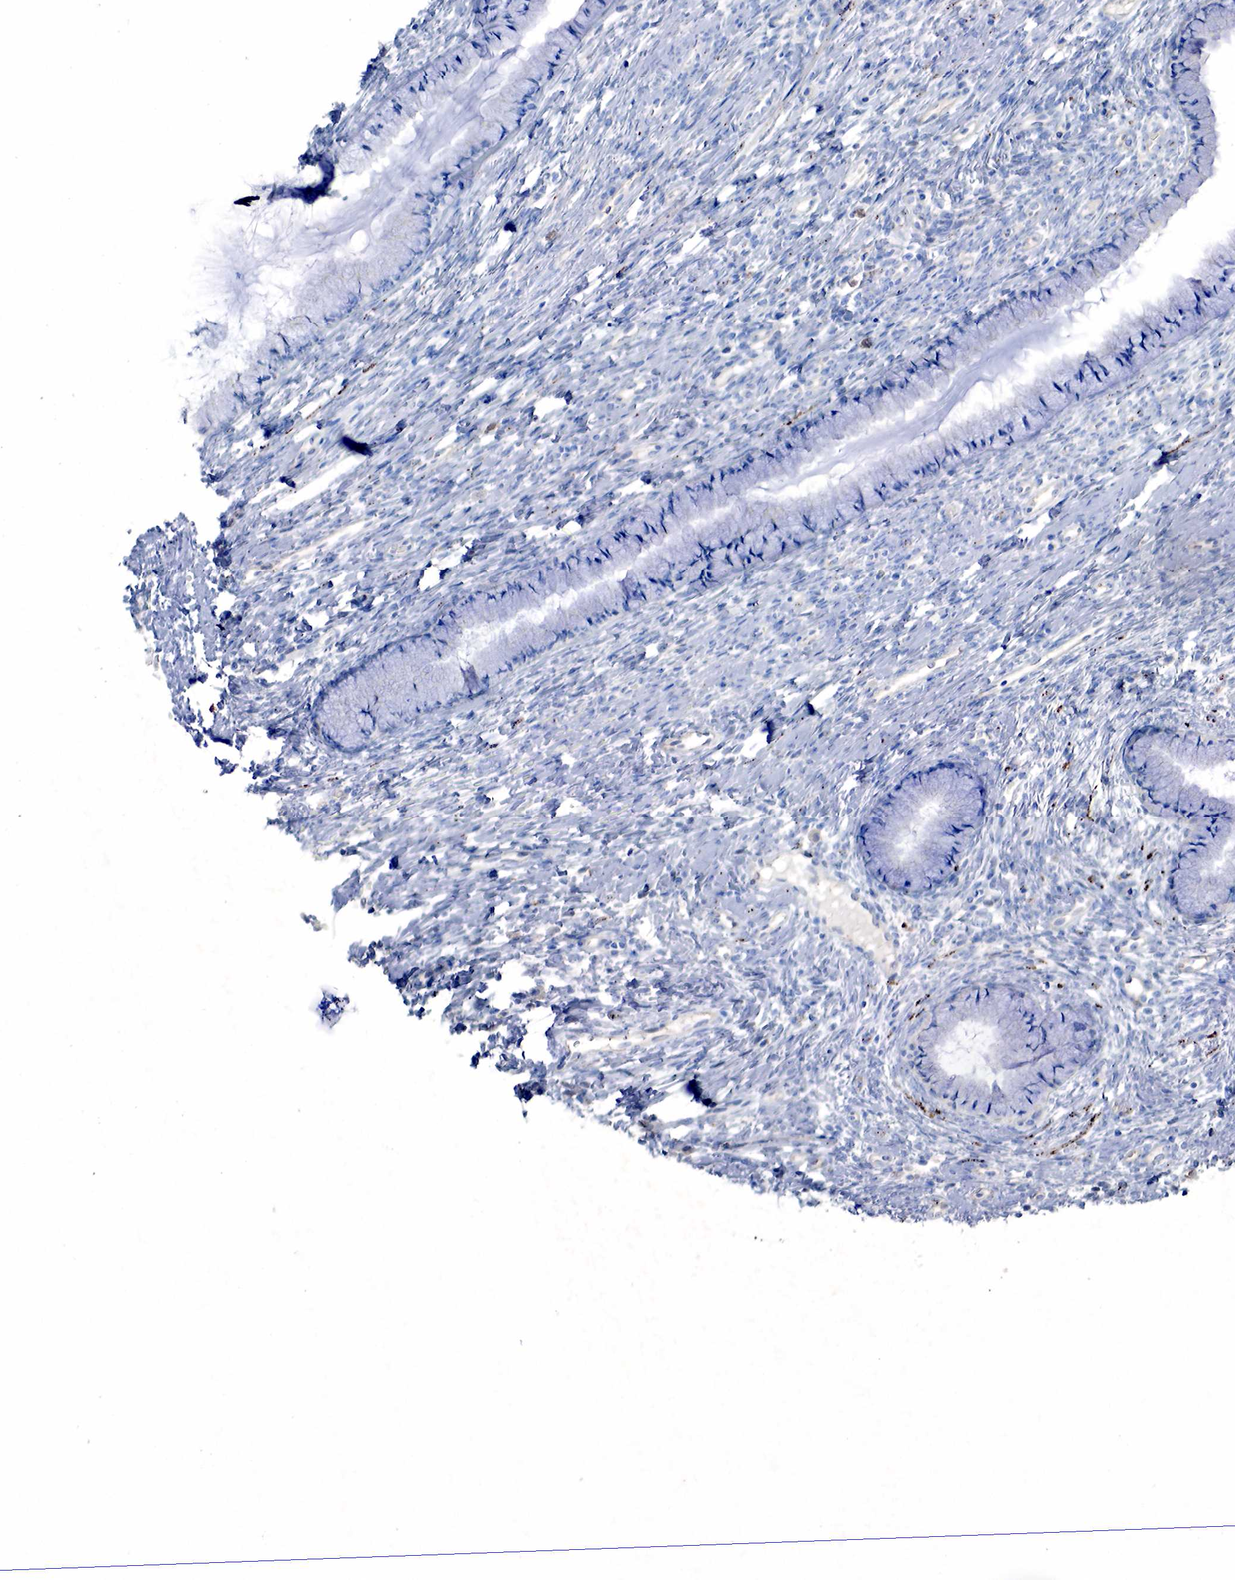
{"staining": {"intensity": "negative", "quantity": "none", "location": "none"}, "tissue": "cervix", "cell_type": "Glandular cells", "image_type": "normal", "snomed": [{"axis": "morphology", "description": "Normal tissue, NOS"}, {"axis": "topography", "description": "Cervix"}], "caption": "Image shows no protein staining in glandular cells of normal cervix. Brightfield microscopy of immunohistochemistry (IHC) stained with DAB (3,3'-diaminobenzidine) (brown) and hematoxylin (blue), captured at high magnification.", "gene": "SYP", "patient": {"sex": "female", "age": 82}}